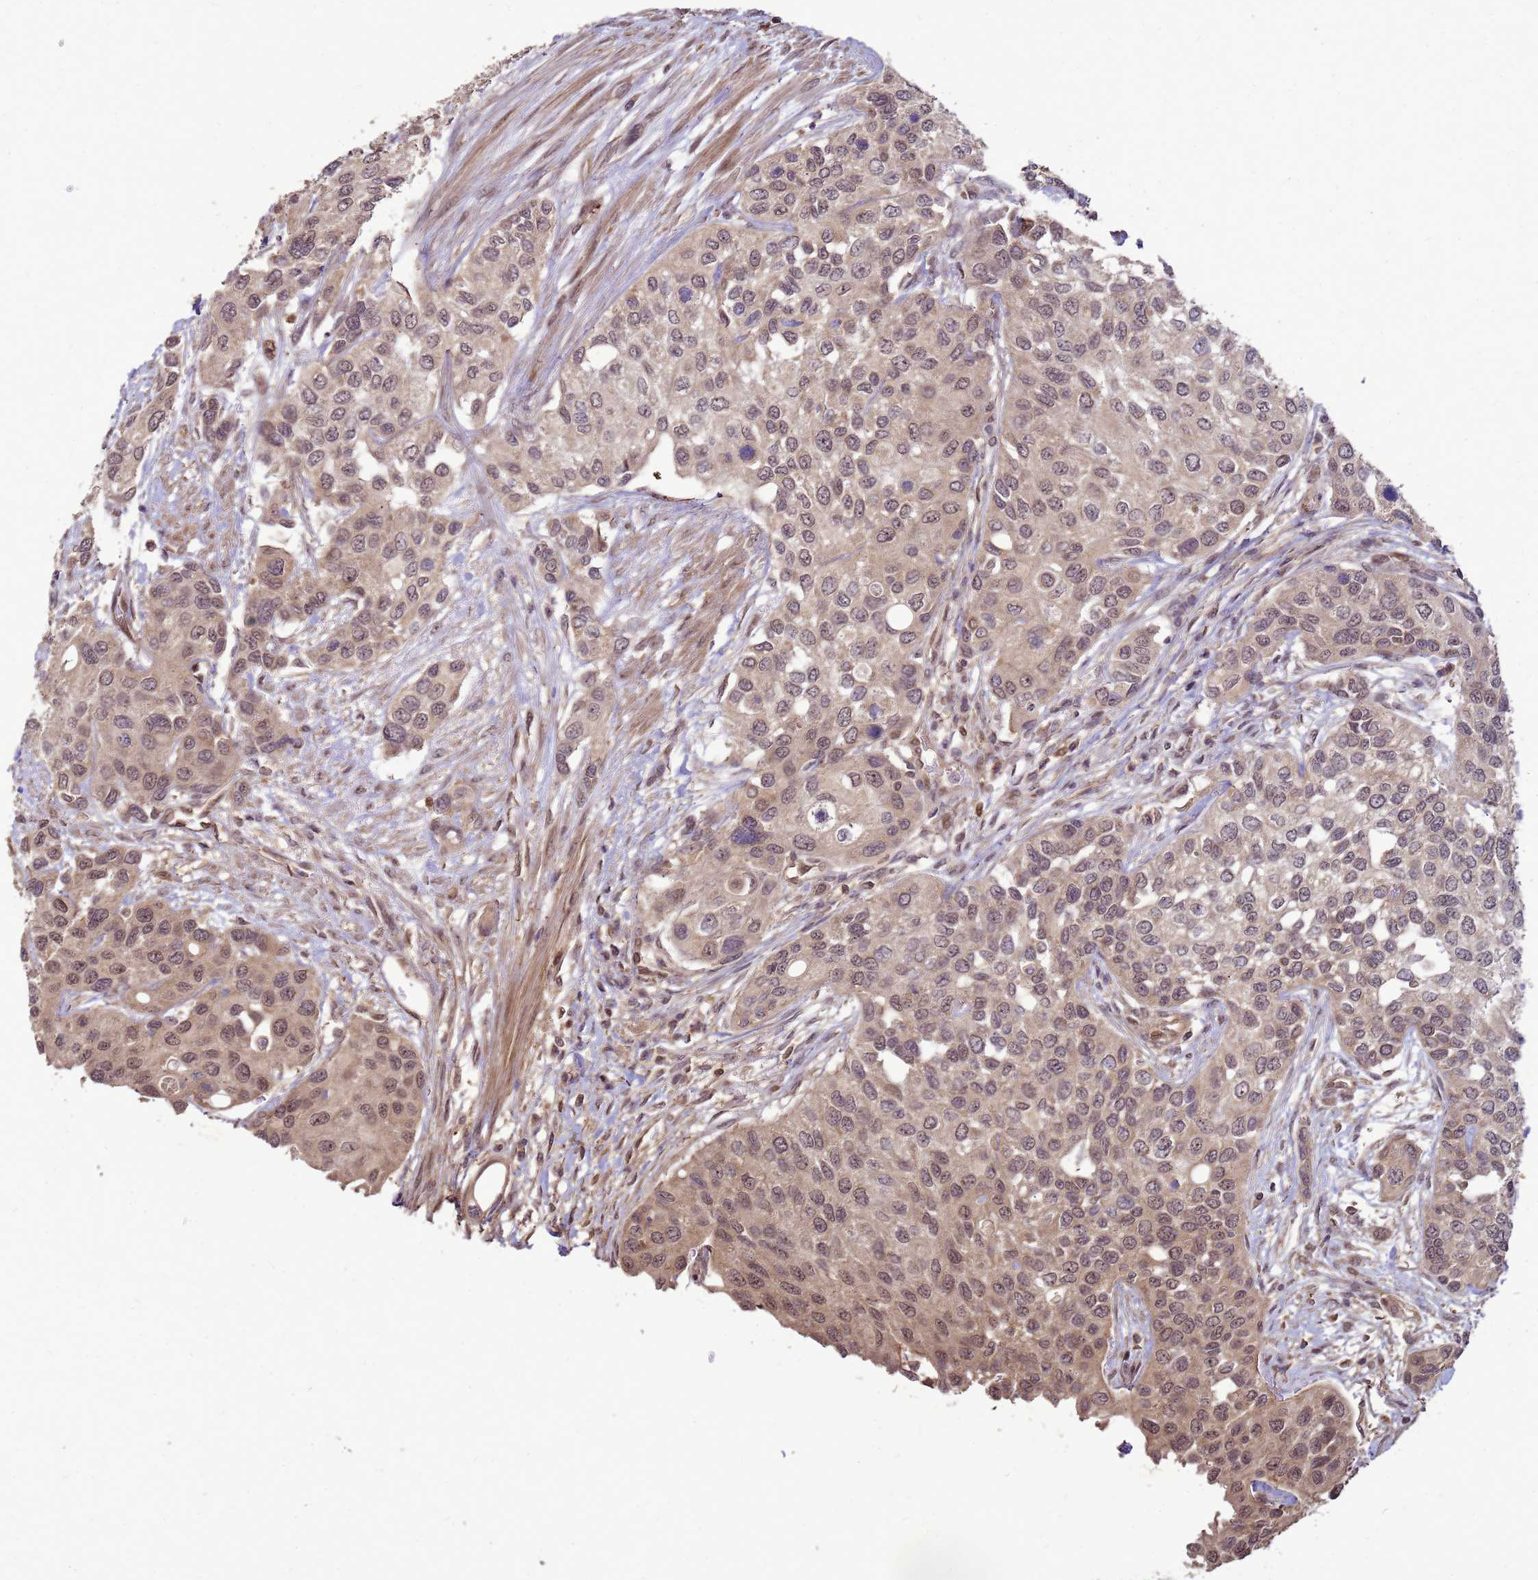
{"staining": {"intensity": "weak", "quantity": ">75%", "location": "nuclear"}, "tissue": "urothelial cancer", "cell_type": "Tumor cells", "image_type": "cancer", "snomed": [{"axis": "morphology", "description": "Normal tissue, NOS"}, {"axis": "morphology", "description": "Urothelial carcinoma, High grade"}, {"axis": "topography", "description": "Vascular tissue"}, {"axis": "topography", "description": "Urinary bladder"}], "caption": "A histopathology image of human urothelial cancer stained for a protein demonstrates weak nuclear brown staining in tumor cells. (DAB IHC, brown staining for protein, blue staining for nuclei).", "gene": "CRBN", "patient": {"sex": "female", "age": 56}}